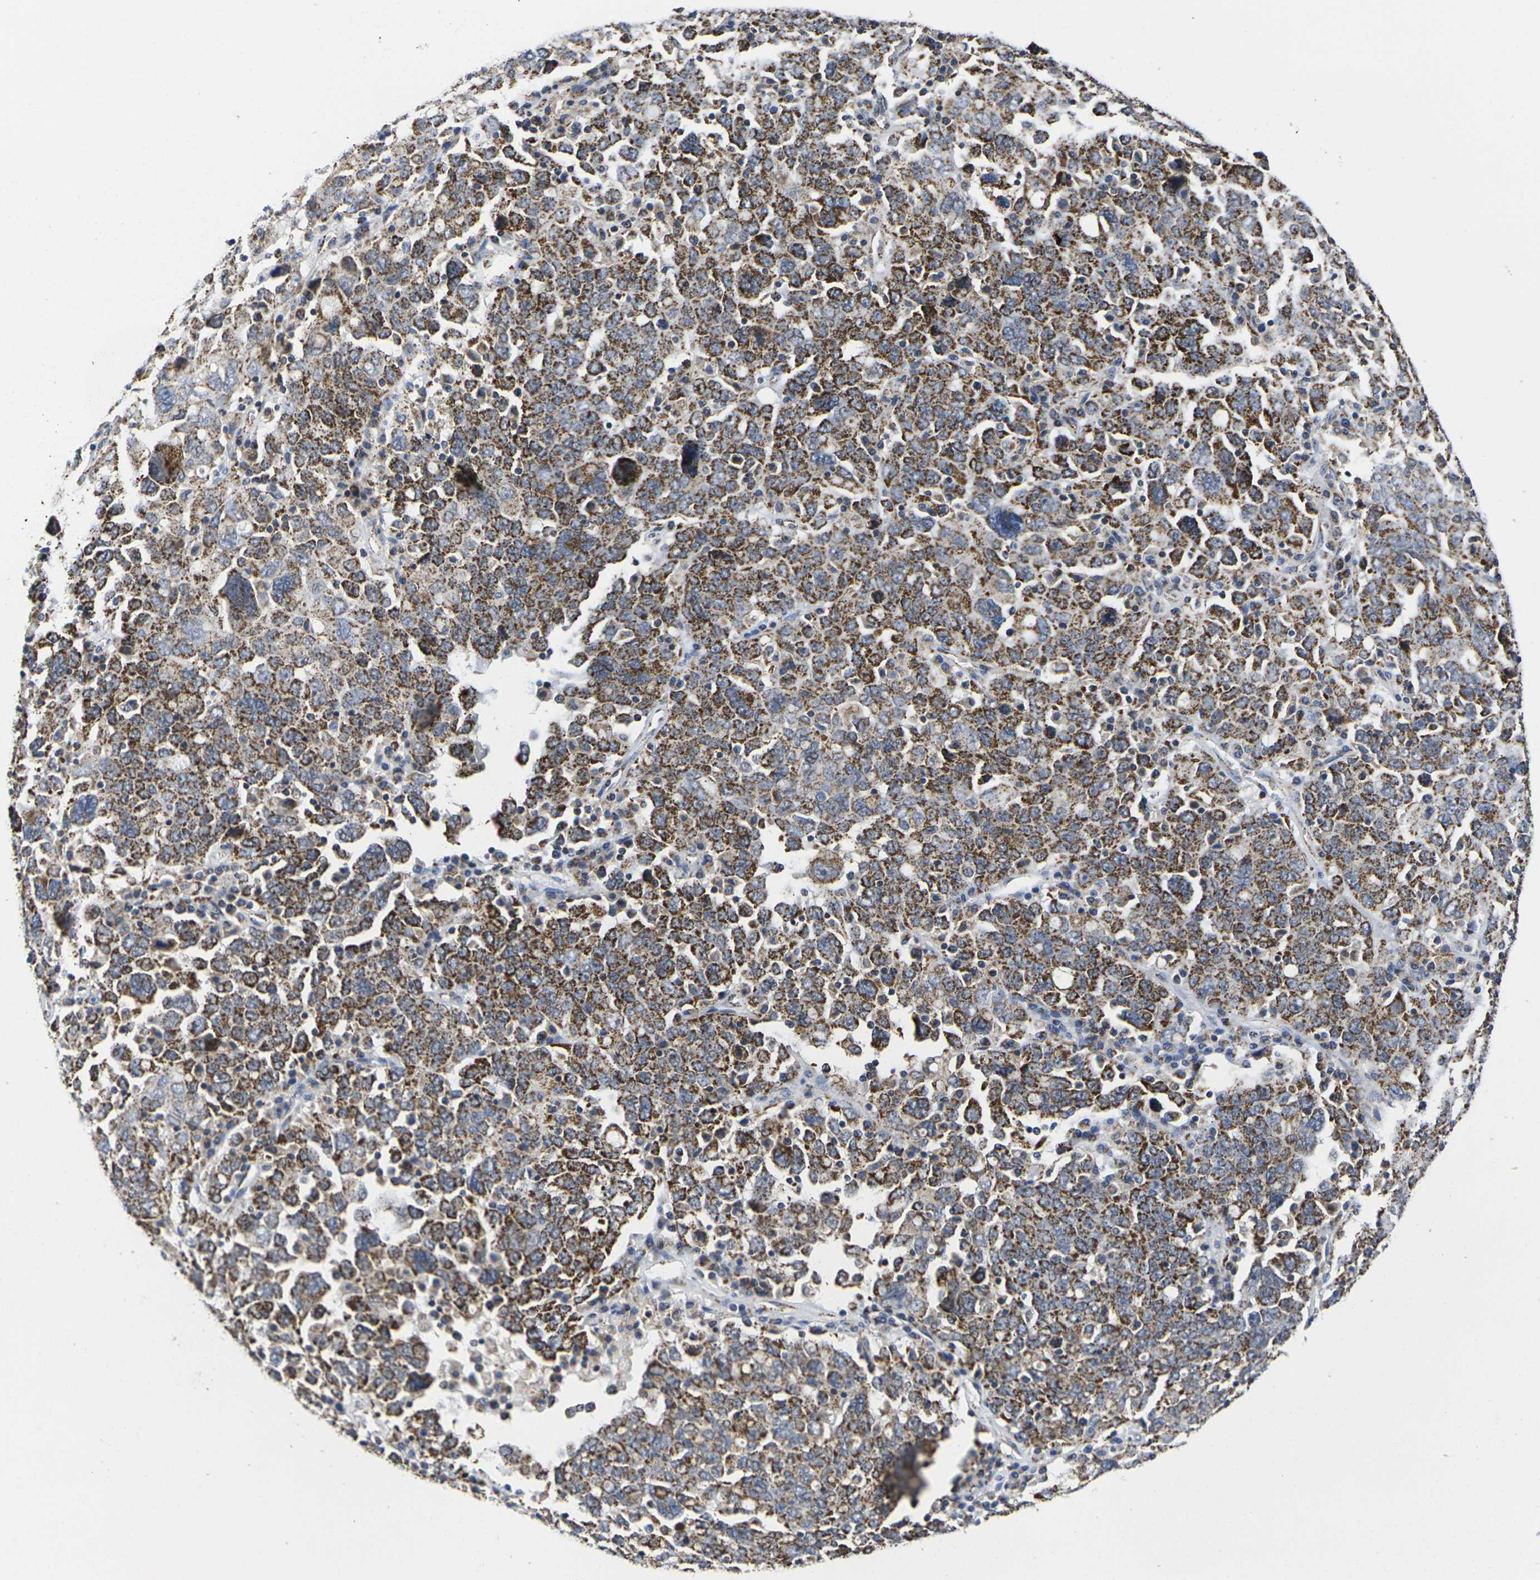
{"staining": {"intensity": "strong", "quantity": ">75%", "location": "cytoplasmic/membranous"}, "tissue": "ovarian cancer", "cell_type": "Tumor cells", "image_type": "cancer", "snomed": [{"axis": "morphology", "description": "Carcinoma, endometroid"}, {"axis": "topography", "description": "Ovary"}], "caption": "Protein analysis of endometroid carcinoma (ovarian) tissue demonstrates strong cytoplasmic/membranous expression in approximately >75% of tumor cells. The protein of interest is shown in brown color, while the nuclei are stained blue.", "gene": "P2RY11", "patient": {"sex": "female", "age": 62}}